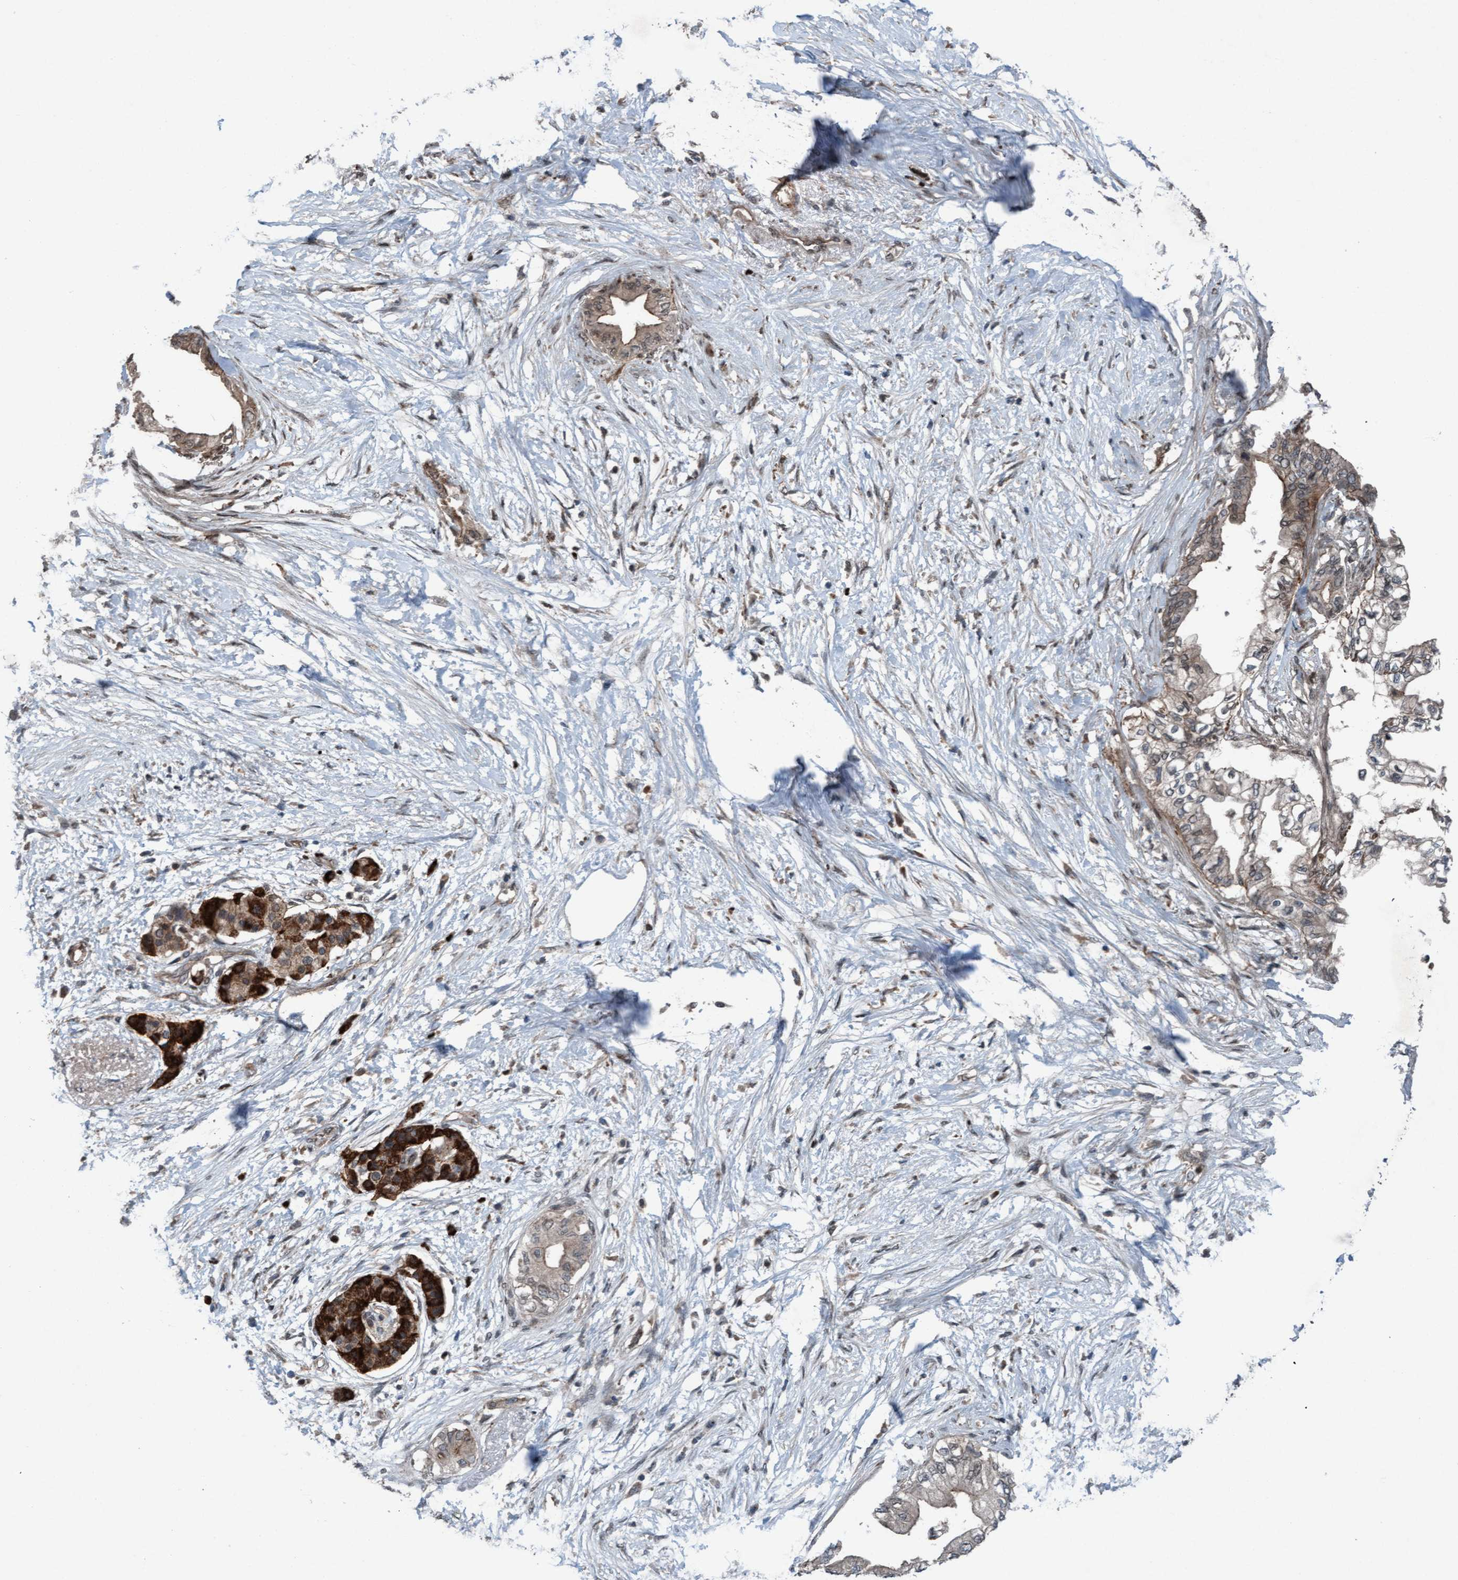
{"staining": {"intensity": "weak", "quantity": "<25%", "location": "cytoplasmic/membranous"}, "tissue": "pancreatic cancer", "cell_type": "Tumor cells", "image_type": "cancer", "snomed": [{"axis": "morphology", "description": "Normal tissue, NOS"}, {"axis": "morphology", "description": "Adenocarcinoma, NOS"}, {"axis": "topography", "description": "Pancreas"}, {"axis": "topography", "description": "Duodenum"}], "caption": "Immunohistochemistry (IHC) image of human pancreatic cancer stained for a protein (brown), which displays no expression in tumor cells.", "gene": "PLXNB2", "patient": {"sex": "female", "age": 60}}